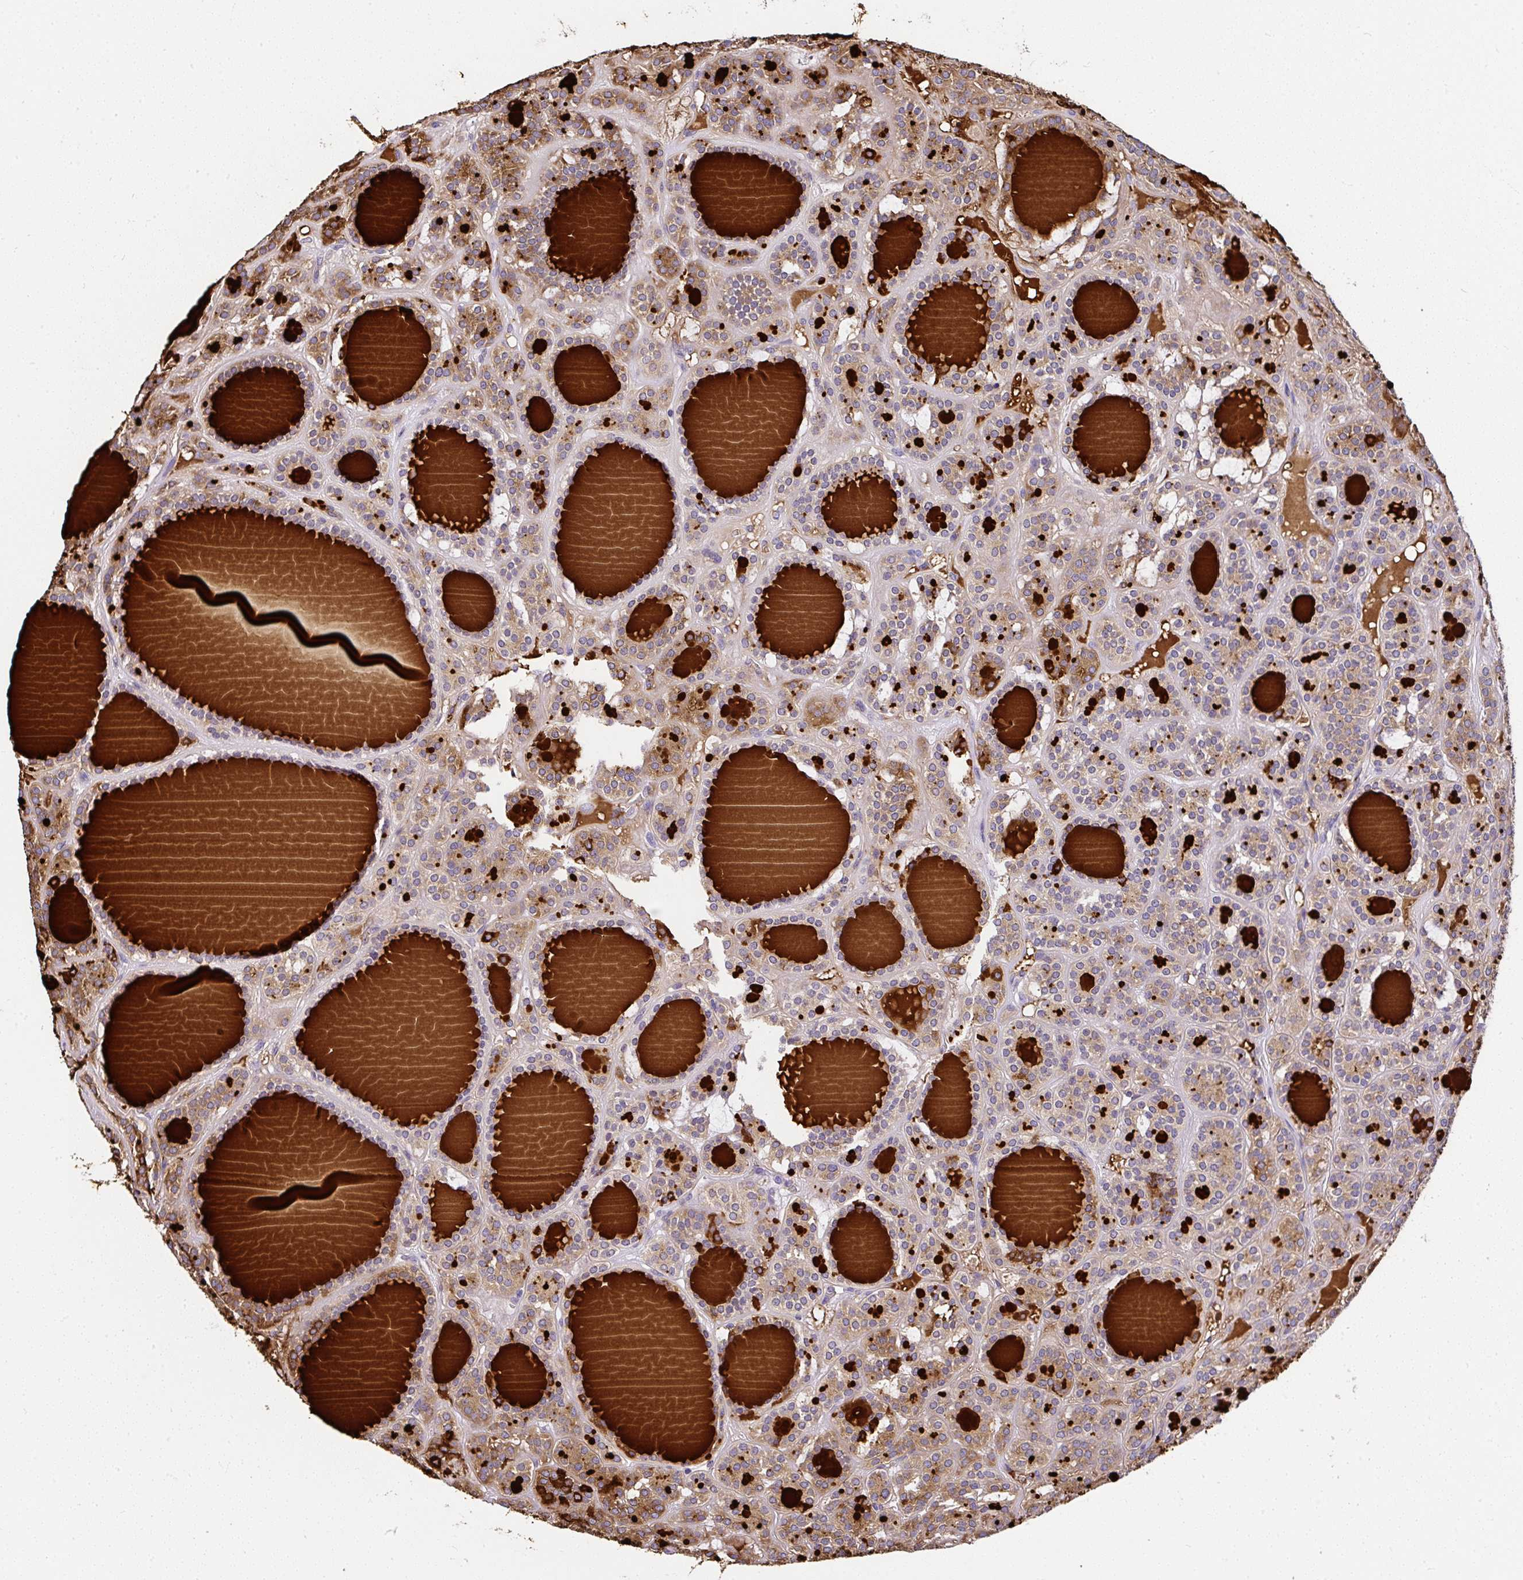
{"staining": {"intensity": "weak", "quantity": "25%-75%", "location": "cytoplasmic/membranous"}, "tissue": "thyroid cancer", "cell_type": "Tumor cells", "image_type": "cancer", "snomed": [{"axis": "morphology", "description": "Follicular adenoma carcinoma, NOS"}, {"axis": "topography", "description": "Thyroid gland"}], "caption": "There is low levels of weak cytoplasmic/membranous expression in tumor cells of thyroid cancer (follicular adenoma carcinoma), as demonstrated by immunohistochemical staining (brown color).", "gene": "DEPDC5", "patient": {"sex": "female", "age": 63}}